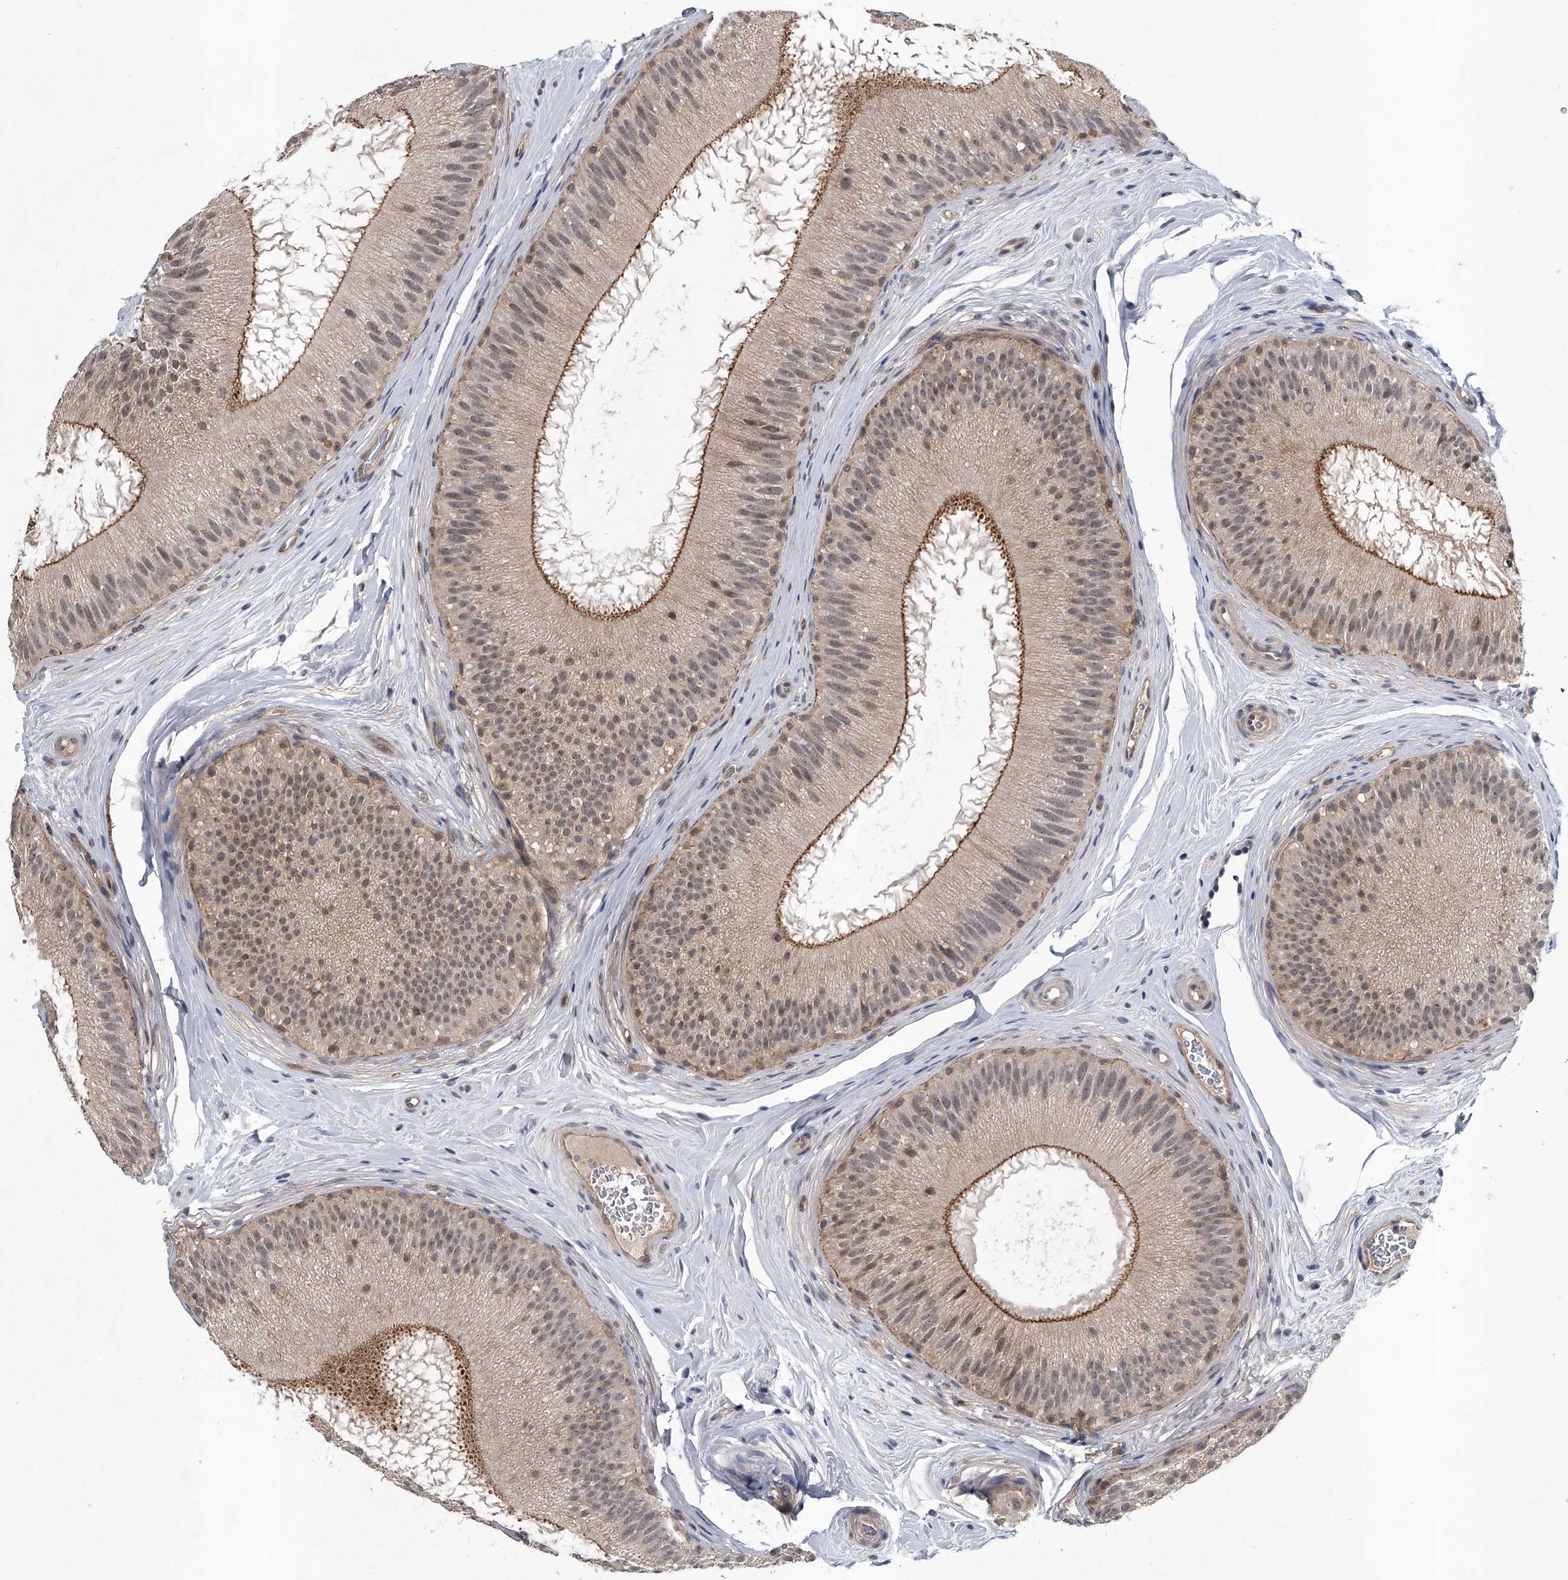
{"staining": {"intensity": "moderate", "quantity": "25%-75%", "location": "cytoplasmic/membranous"}, "tissue": "epididymis", "cell_type": "Glandular cells", "image_type": "normal", "snomed": [{"axis": "morphology", "description": "Normal tissue, NOS"}, {"axis": "topography", "description": "Epididymis"}], "caption": "Protein analysis of normal epididymis reveals moderate cytoplasmic/membranous positivity in about 25%-75% of glandular cells.", "gene": "SLC12A8", "patient": {"sex": "male", "age": 45}}